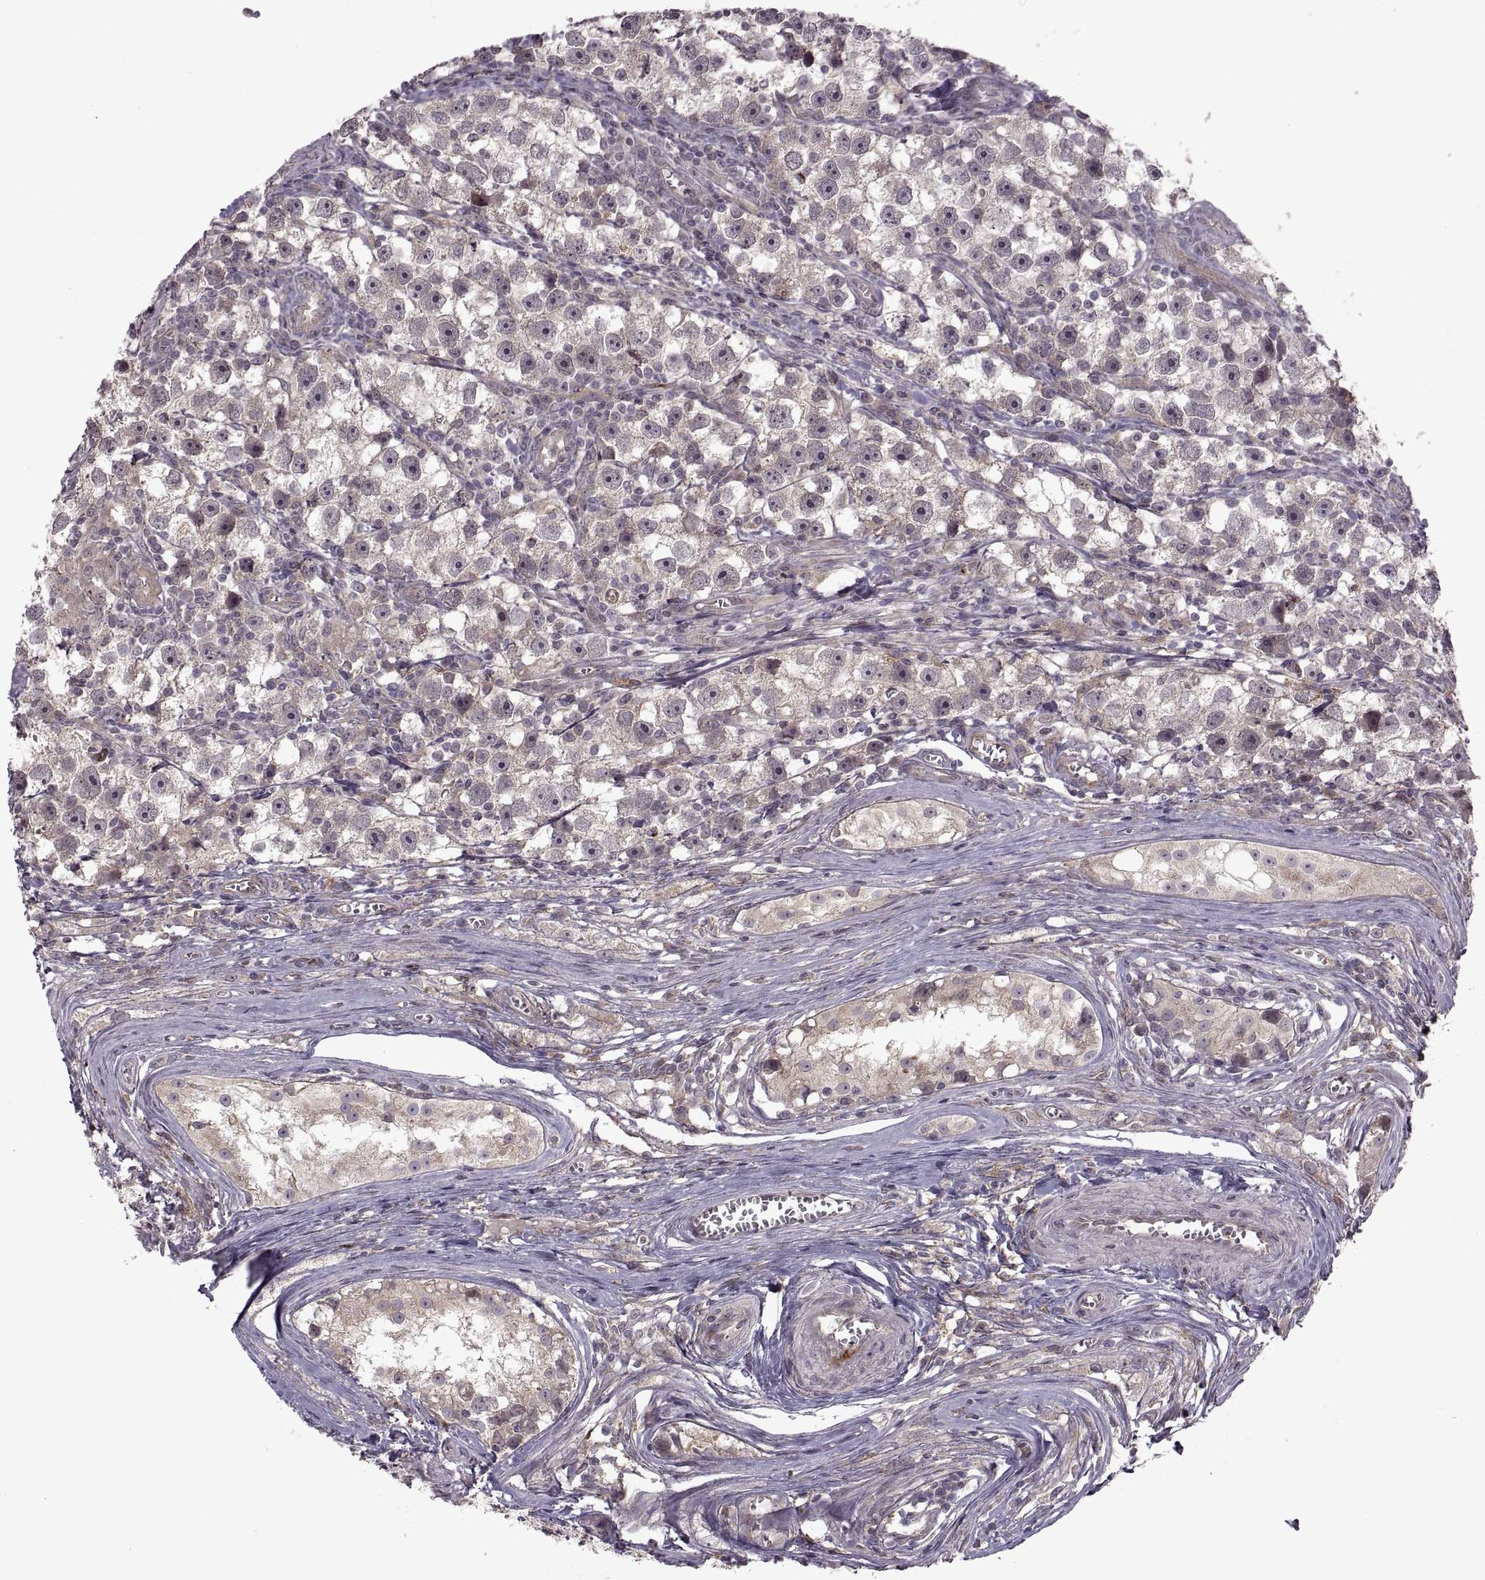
{"staining": {"intensity": "negative", "quantity": "none", "location": "none"}, "tissue": "testis cancer", "cell_type": "Tumor cells", "image_type": "cancer", "snomed": [{"axis": "morphology", "description": "Seminoma, NOS"}, {"axis": "topography", "description": "Testis"}], "caption": "An image of human testis cancer is negative for staining in tumor cells.", "gene": "PIERCE1", "patient": {"sex": "male", "age": 30}}